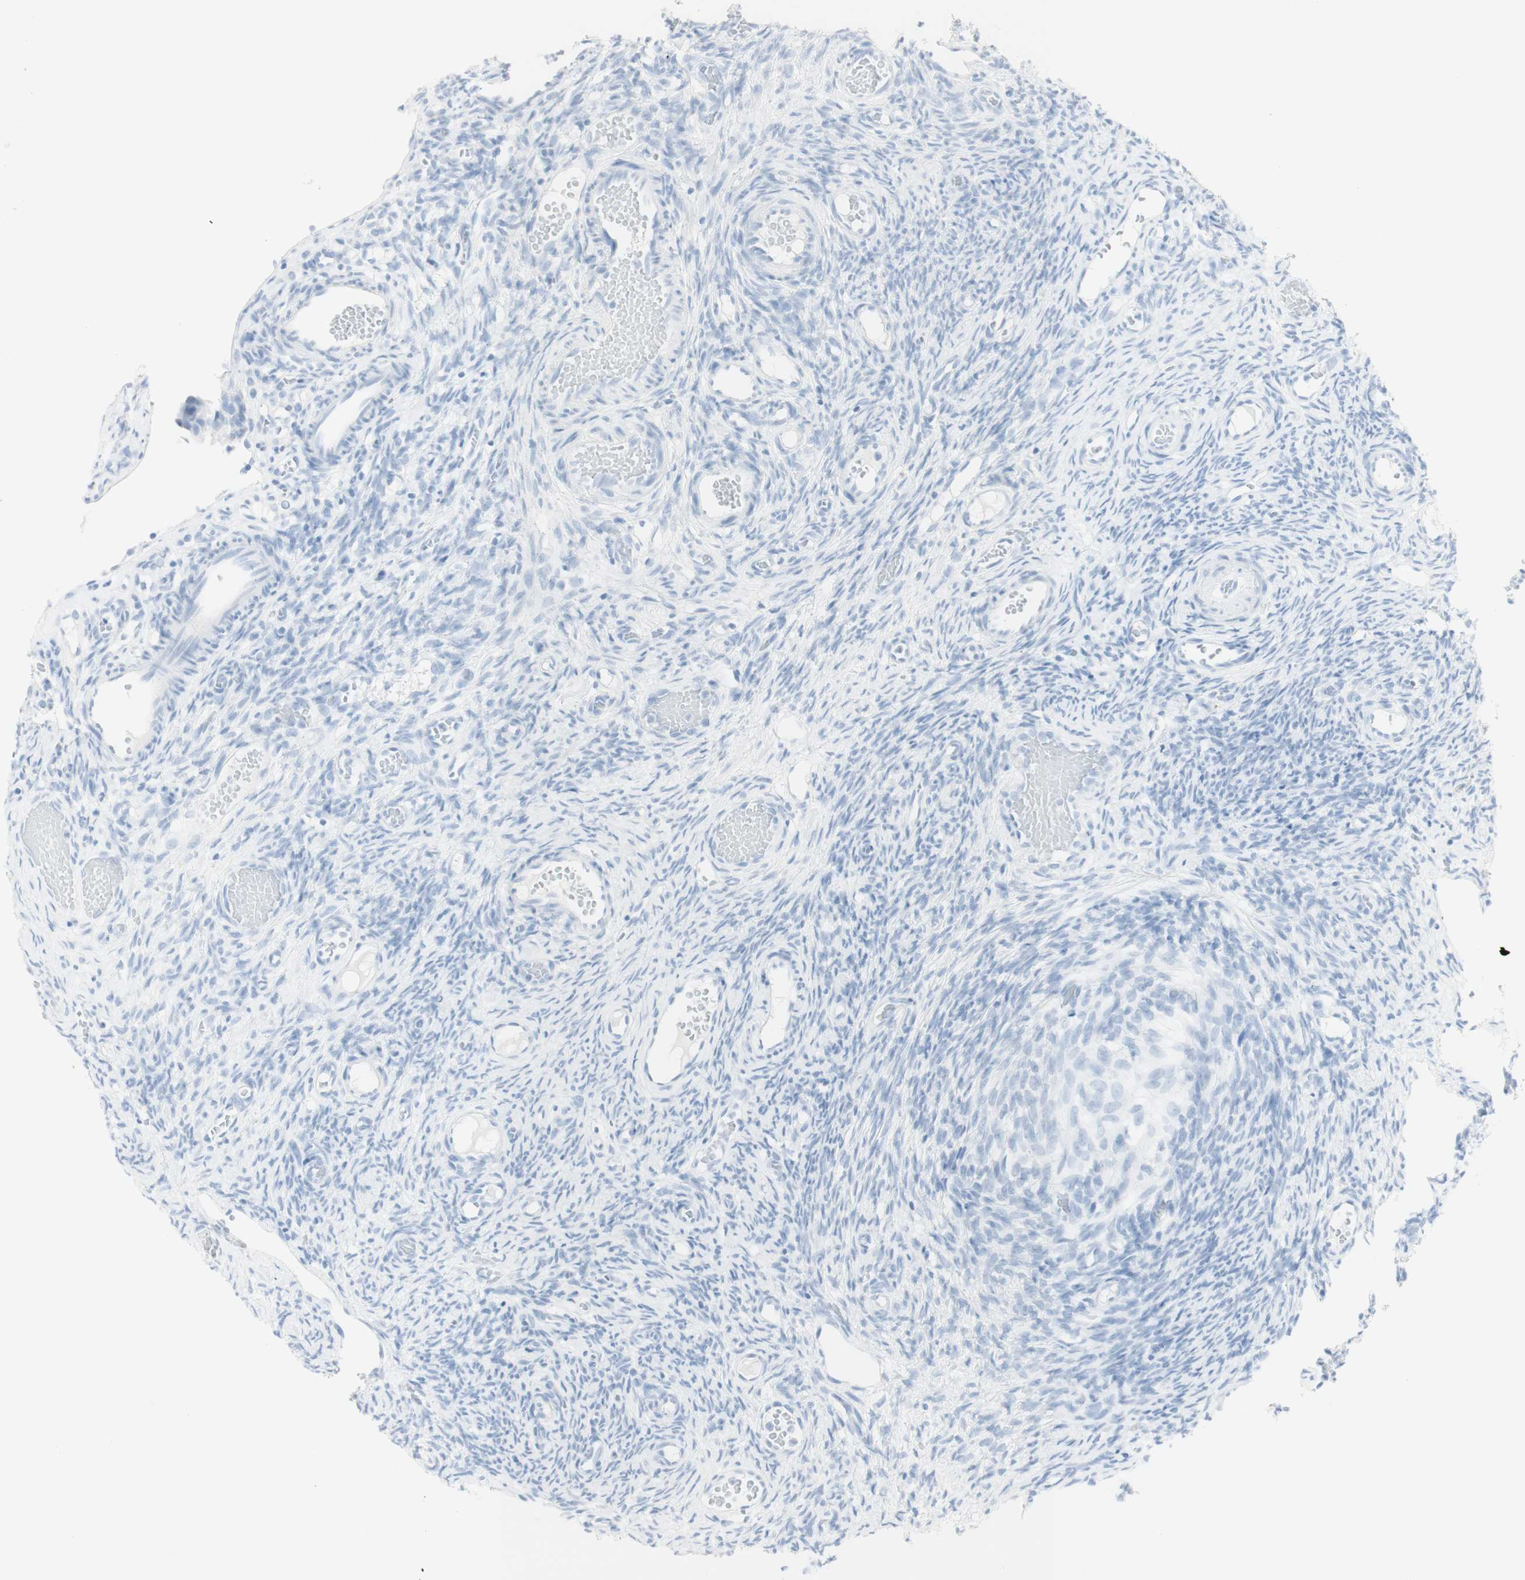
{"staining": {"intensity": "negative", "quantity": "none", "location": "none"}, "tissue": "ovary", "cell_type": "Follicle cells", "image_type": "normal", "snomed": [{"axis": "morphology", "description": "Normal tissue, NOS"}, {"axis": "topography", "description": "Ovary"}], "caption": "Image shows no significant protein expression in follicle cells of normal ovary.", "gene": "NAPSA", "patient": {"sex": "female", "age": 35}}